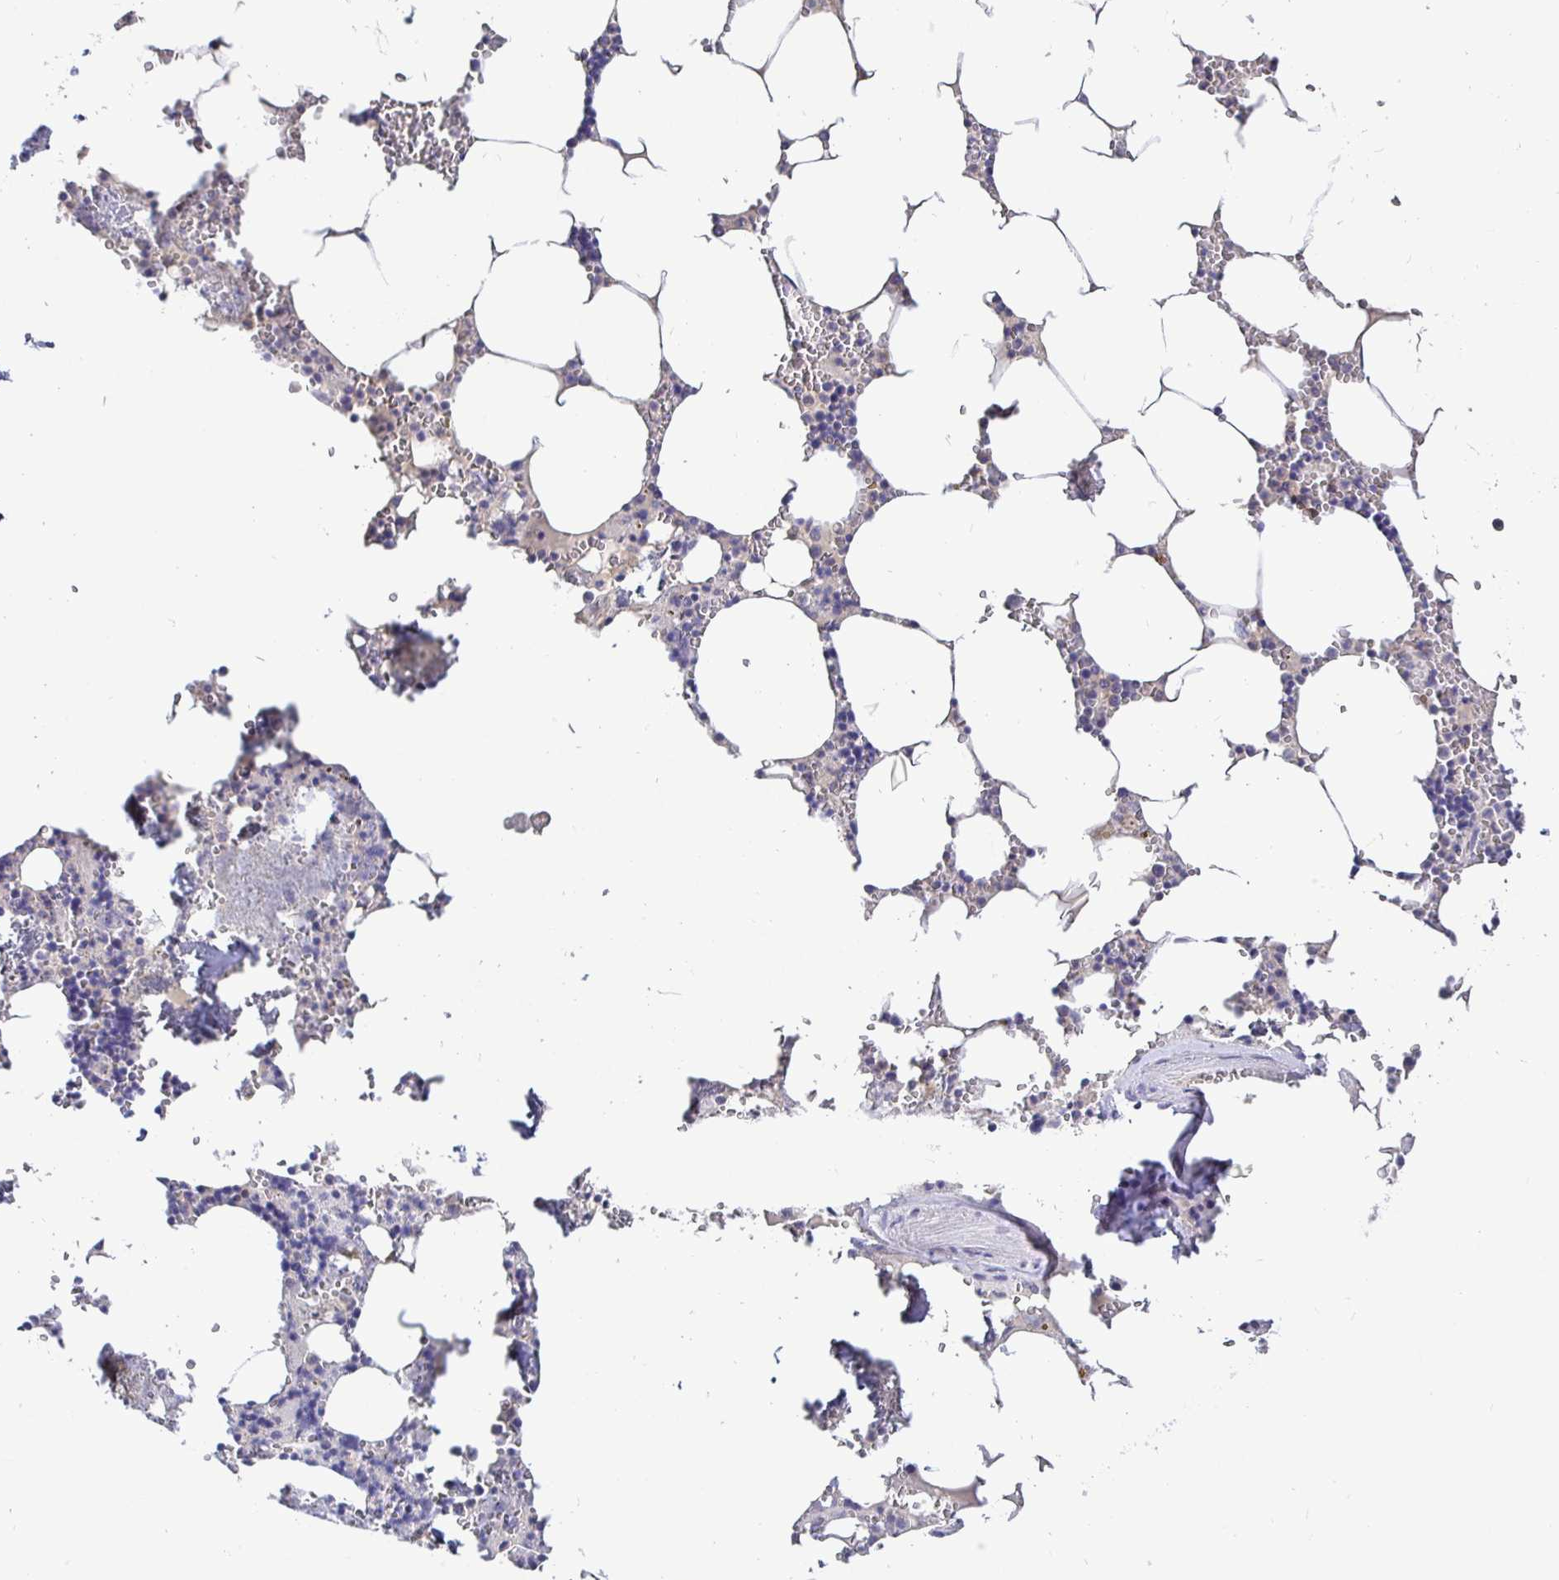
{"staining": {"intensity": "negative", "quantity": "none", "location": "none"}, "tissue": "bone marrow", "cell_type": "Hematopoietic cells", "image_type": "normal", "snomed": [{"axis": "morphology", "description": "Normal tissue, NOS"}, {"axis": "topography", "description": "Bone marrow"}], "caption": "A histopathology image of bone marrow stained for a protein demonstrates no brown staining in hematopoietic cells. (DAB immunohistochemistry, high magnification).", "gene": "KIF21A", "patient": {"sex": "male", "age": 54}}